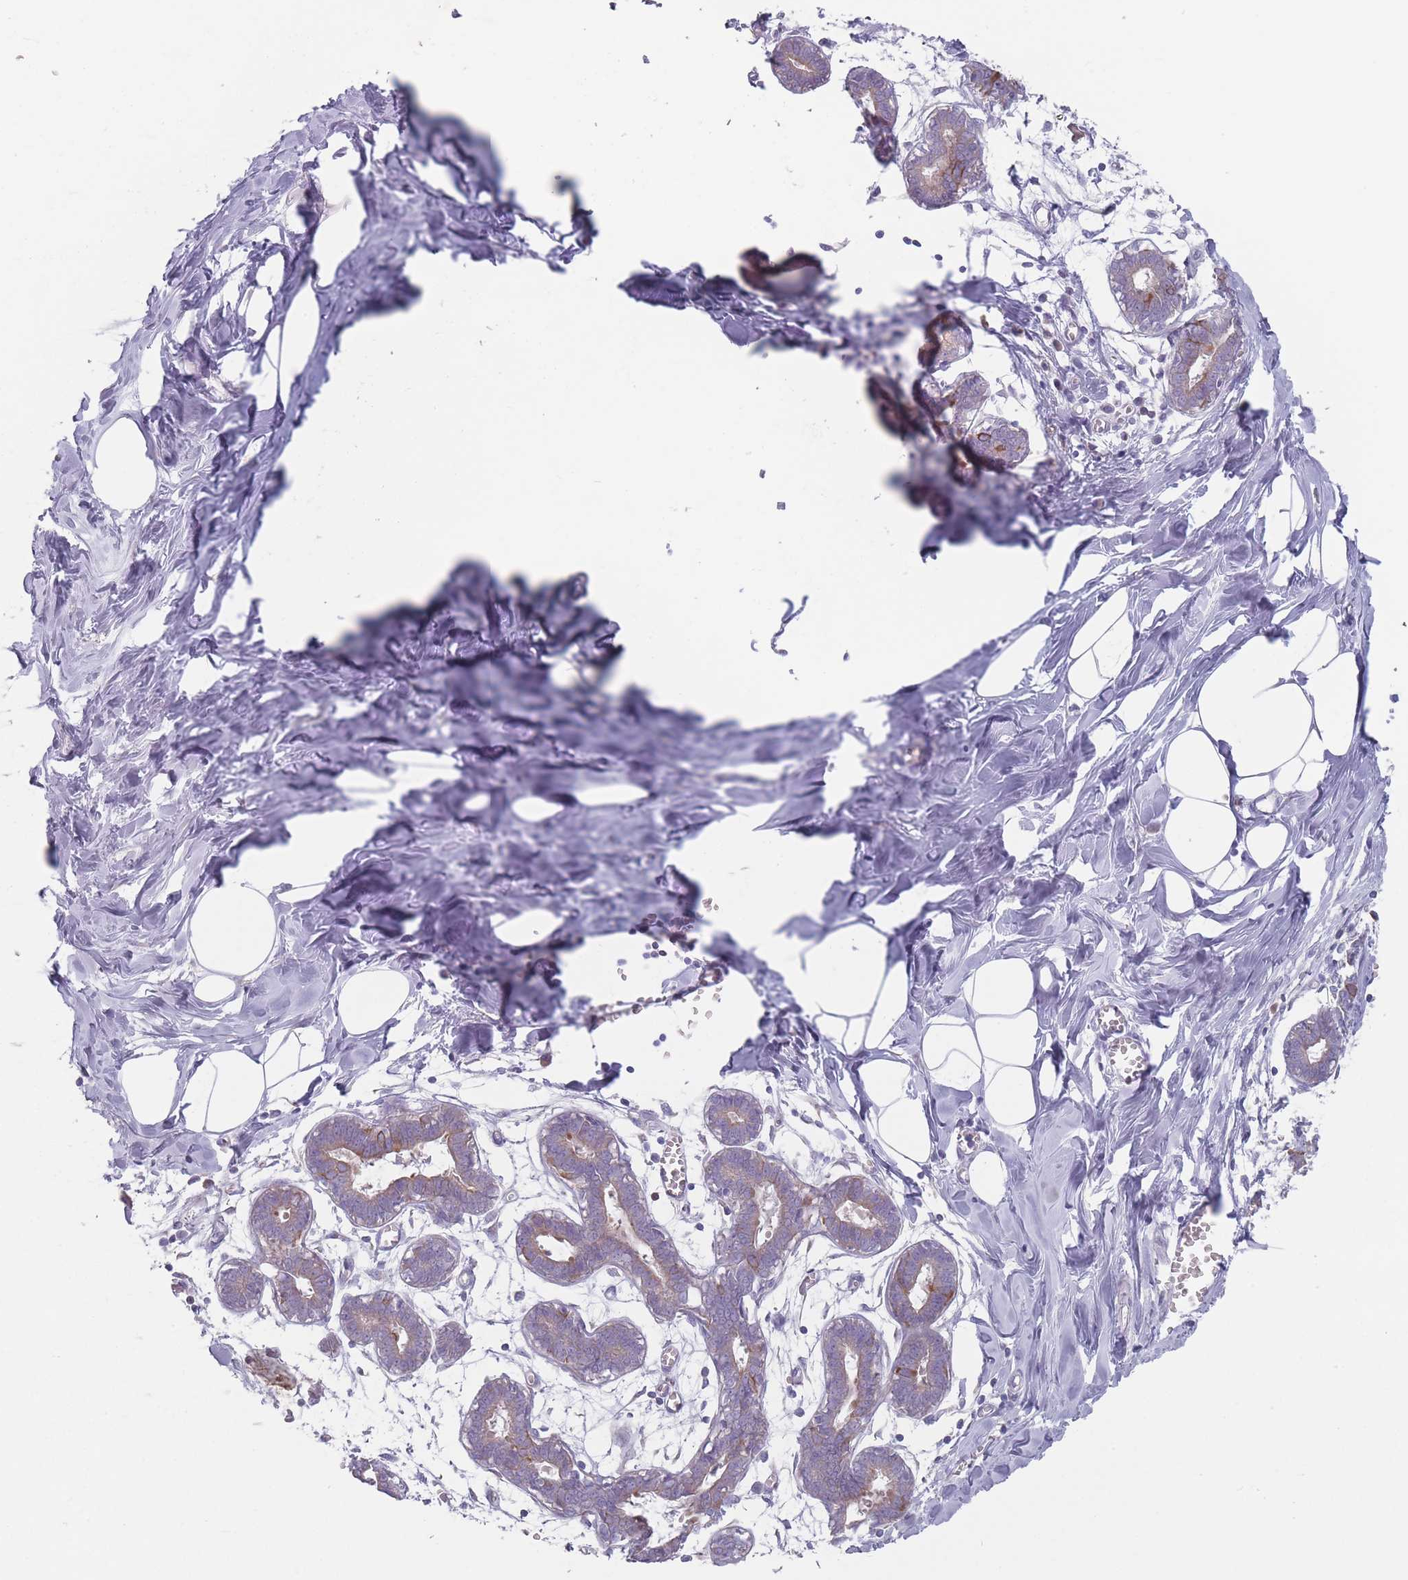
{"staining": {"intensity": "negative", "quantity": "none", "location": "none"}, "tissue": "breast", "cell_type": "Adipocytes", "image_type": "normal", "snomed": [{"axis": "morphology", "description": "Normal tissue, NOS"}, {"axis": "topography", "description": "Breast"}], "caption": "This micrograph is of benign breast stained with immunohistochemistry to label a protein in brown with the nuclei are counter-stained blue. There is no expression in adipocytes.", "gene": "HSBP1L1", "patient": {"sex": "female", "age": 27}}